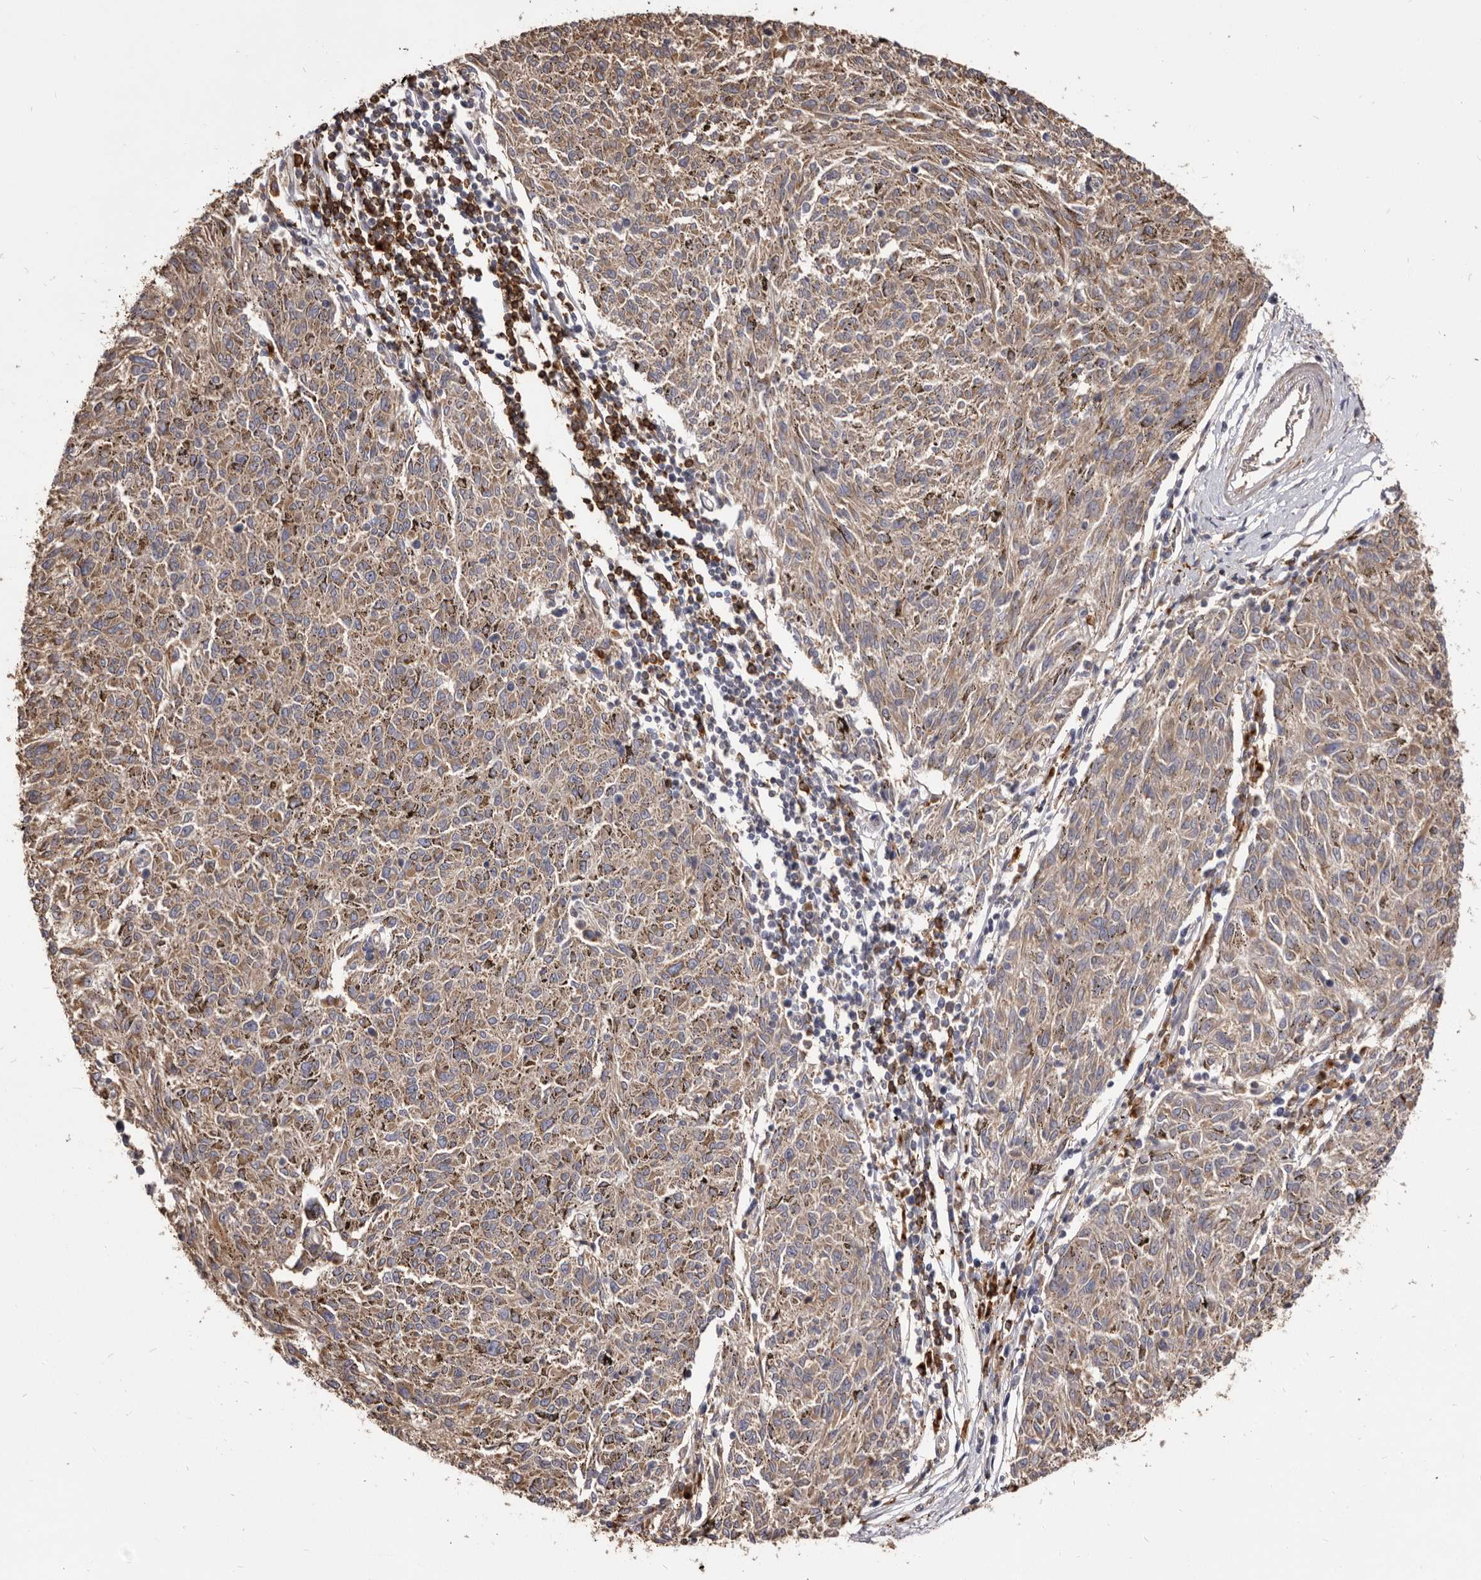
{"staining": {"intensity": "weak", "quantity": ">75%", "location": "cytoplasmic/membranous"}, "tissue": "melanoma", "cell_type": "Tumor cells", "image_type": "cancer", "snomed": [{"axis": "morphology", "description": "Malignant melanoma, NOS"}, {"axis": "topography", "description": "Skin"}], "caption": "A brown stain shows weak cytoplasmic/membranous expression of a protein in human malignant melanoma tumor cells.", "gene": "TPD52", "patient": {"sex": "female", "age": 72}}